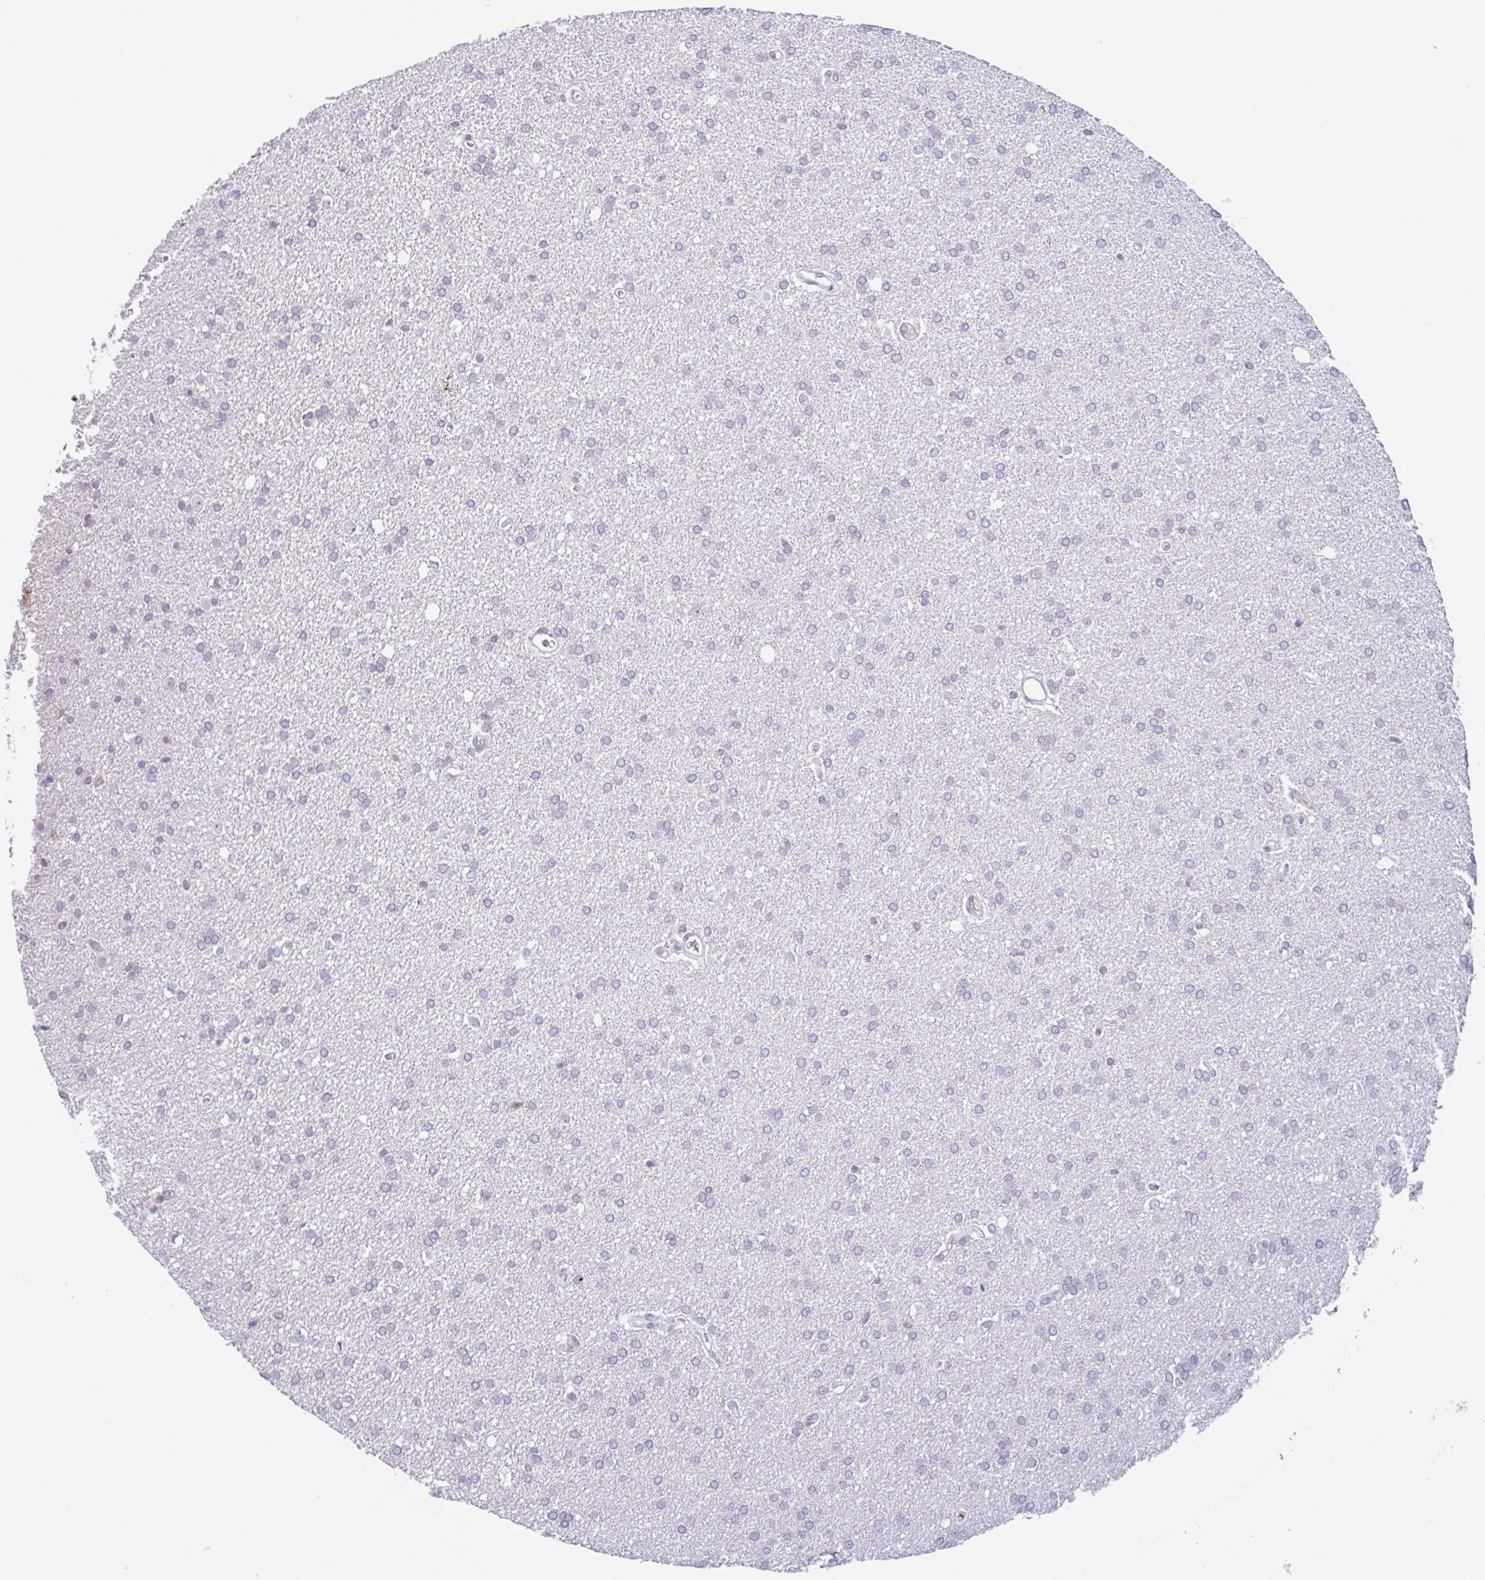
{"staining": {"intensity": "negative", "quantity": "none", "location": "none"}, "tissue": "glioma", "cell_type": "Tumor cells", "image_type": "cancer", "snomed": [{"axis": "morphology", "description": "Glioma, malignant, Low grade"}, {"axis": "topography", "description": "Brain"}], "caption": "An immunohistochemistry photomicrograph of glioma is shown. There is no staining in tumor cells of glioma.", "gene": "PLG", "patient": {"sex": "female", "age": 34}}